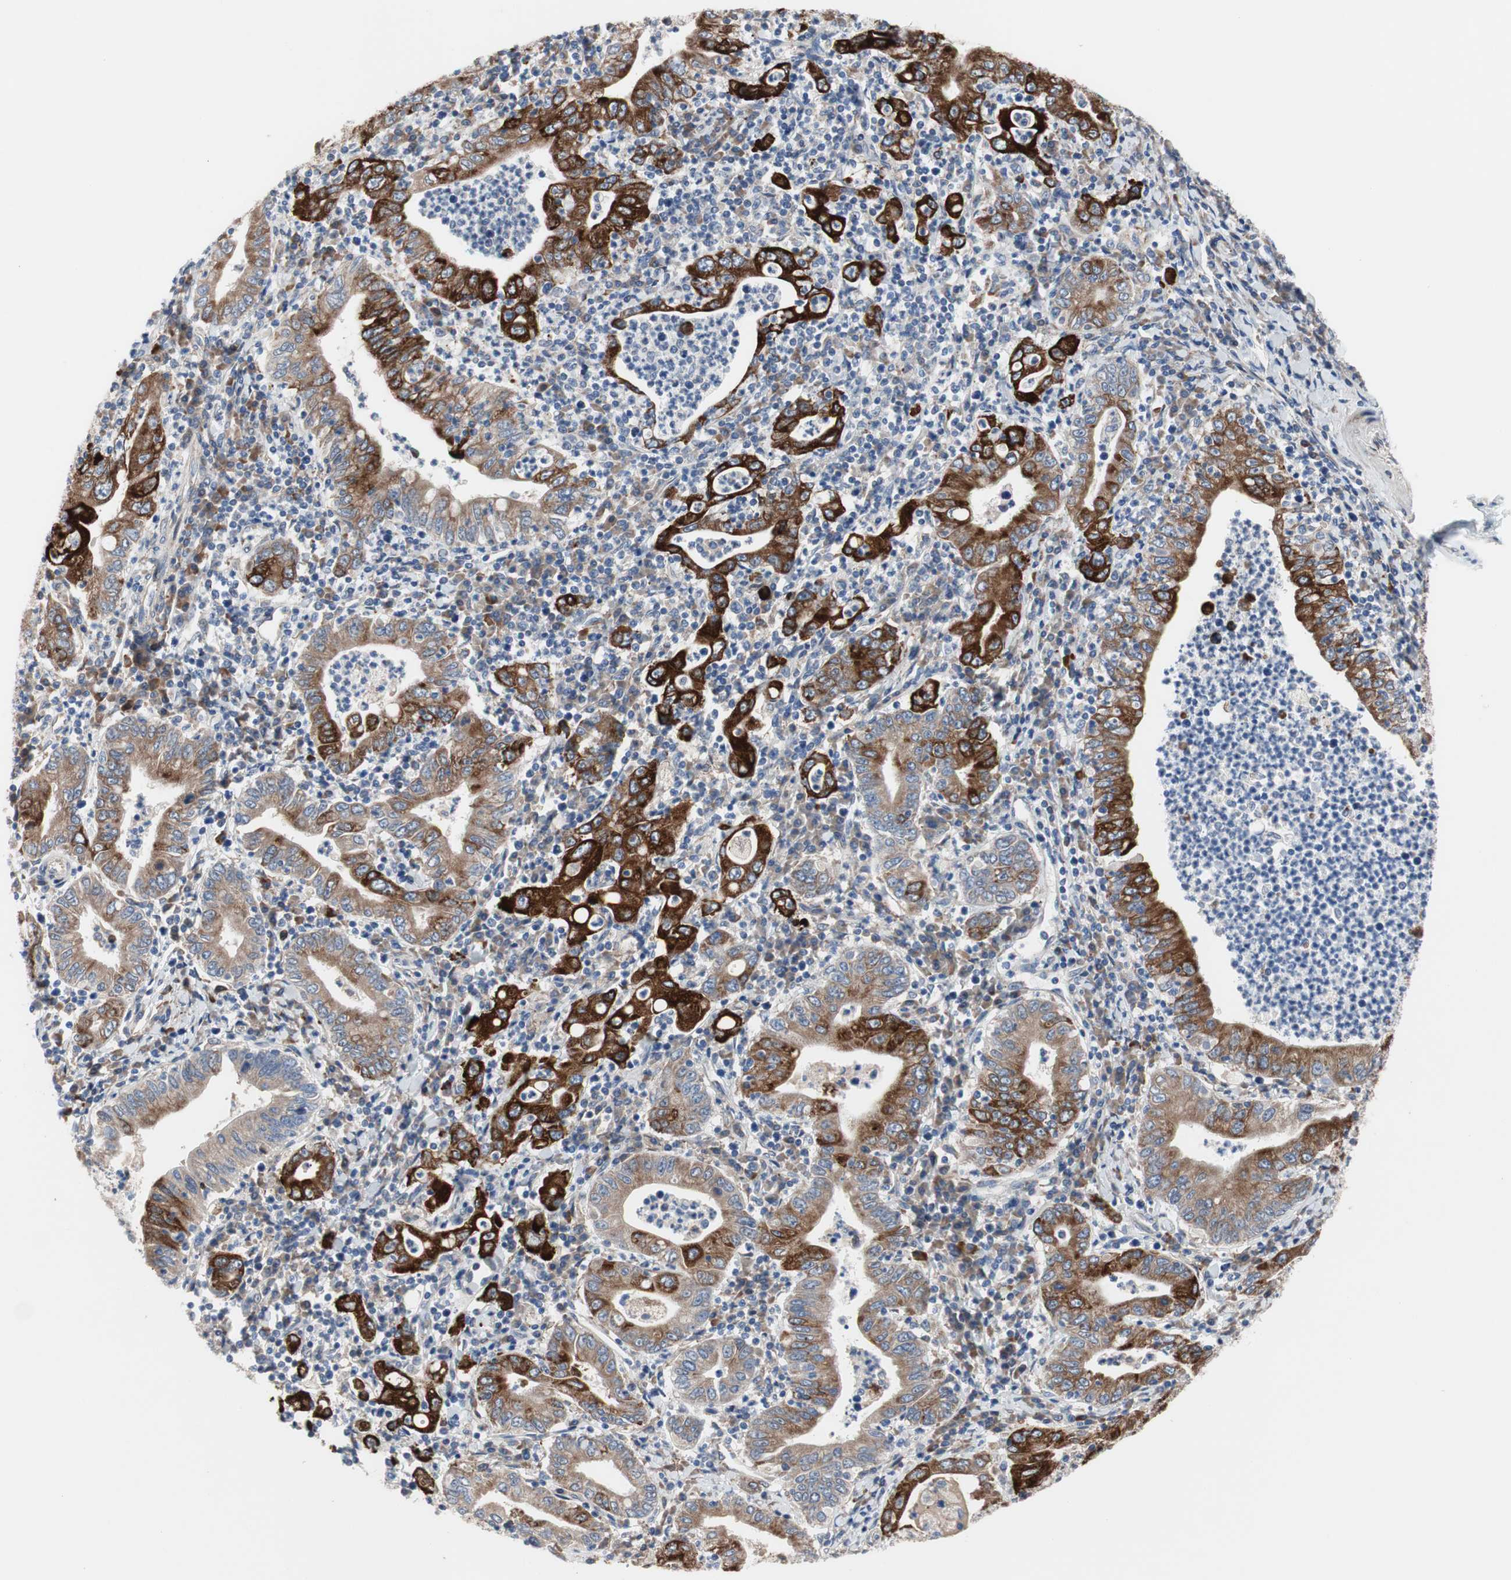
{"staining": {"intensity": "moderate", "quantity": ">75%", "location": "cytoplasmic/membranous"}, "tissue": "stomach cancer", "cell_type": "Tumor cells", "image_type": "cancer", "snomed": [{"axis": "morphology", "description": "Normal tissue, NOS"}, {"axis": "morphology", "description": "Adenocarcinoma, NOS"}, {"axis": "topography", "description": "Esophagus"}, {"axis": "topography", "description": "Stomach, upper"}, {"axis": "topography", "description": "Peripheral nerve tissue"}], "caption": "There is medium levels of moderate cytoplasmic/membranous staining in tumor cells of adenocarcinoma (stomach), as demonstrated by immunohistochemical staining (brown color).", "gene": "KANSL1", "patient": {"sex": "male", "age": 62}}